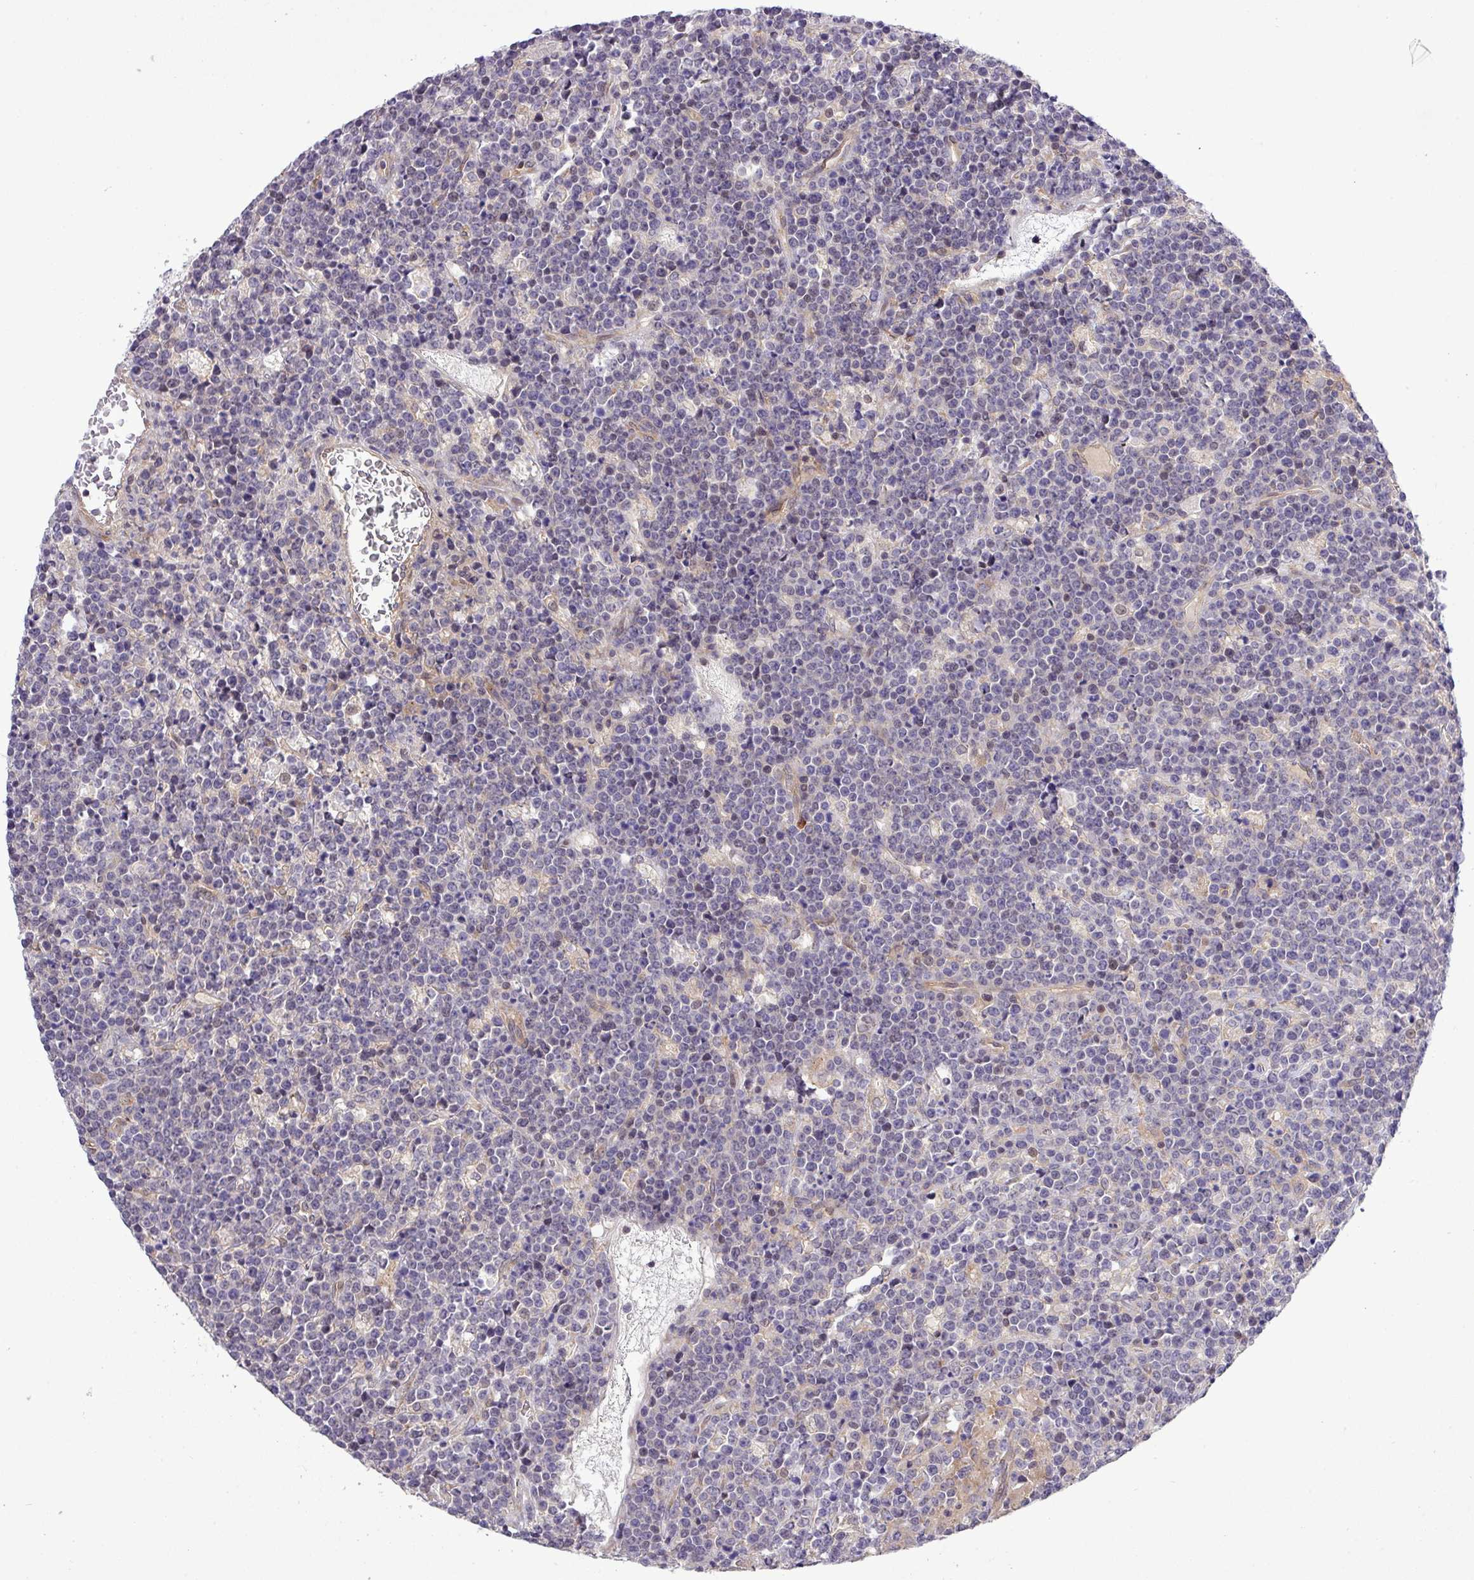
{"staining": {"intensity": "negative", "quantity": "none", "location": "none"}, "tissue": "lymphoma", "cell_type": "Tumor cells", "image_type": "cancer", "snomed": [{"axis": "morphology", "description": "Malignant lymphoma, non-Hodgkin's type, High grade"}, {"axis": "topography", "description": "Ovary"}], "caption": "Immunohistochemistry (IHC) histopathology image of high-grade malignant lymphoma, non-Hodgkin's type stained for a protein (brown), which shows no expression in tumor cells. (DAB (3,3'-diaminobenzidine) immunohistochemistry (IHC), high magnification).", "gene": "FAM222B", "patient": {"sex": "female", "age": 56}}